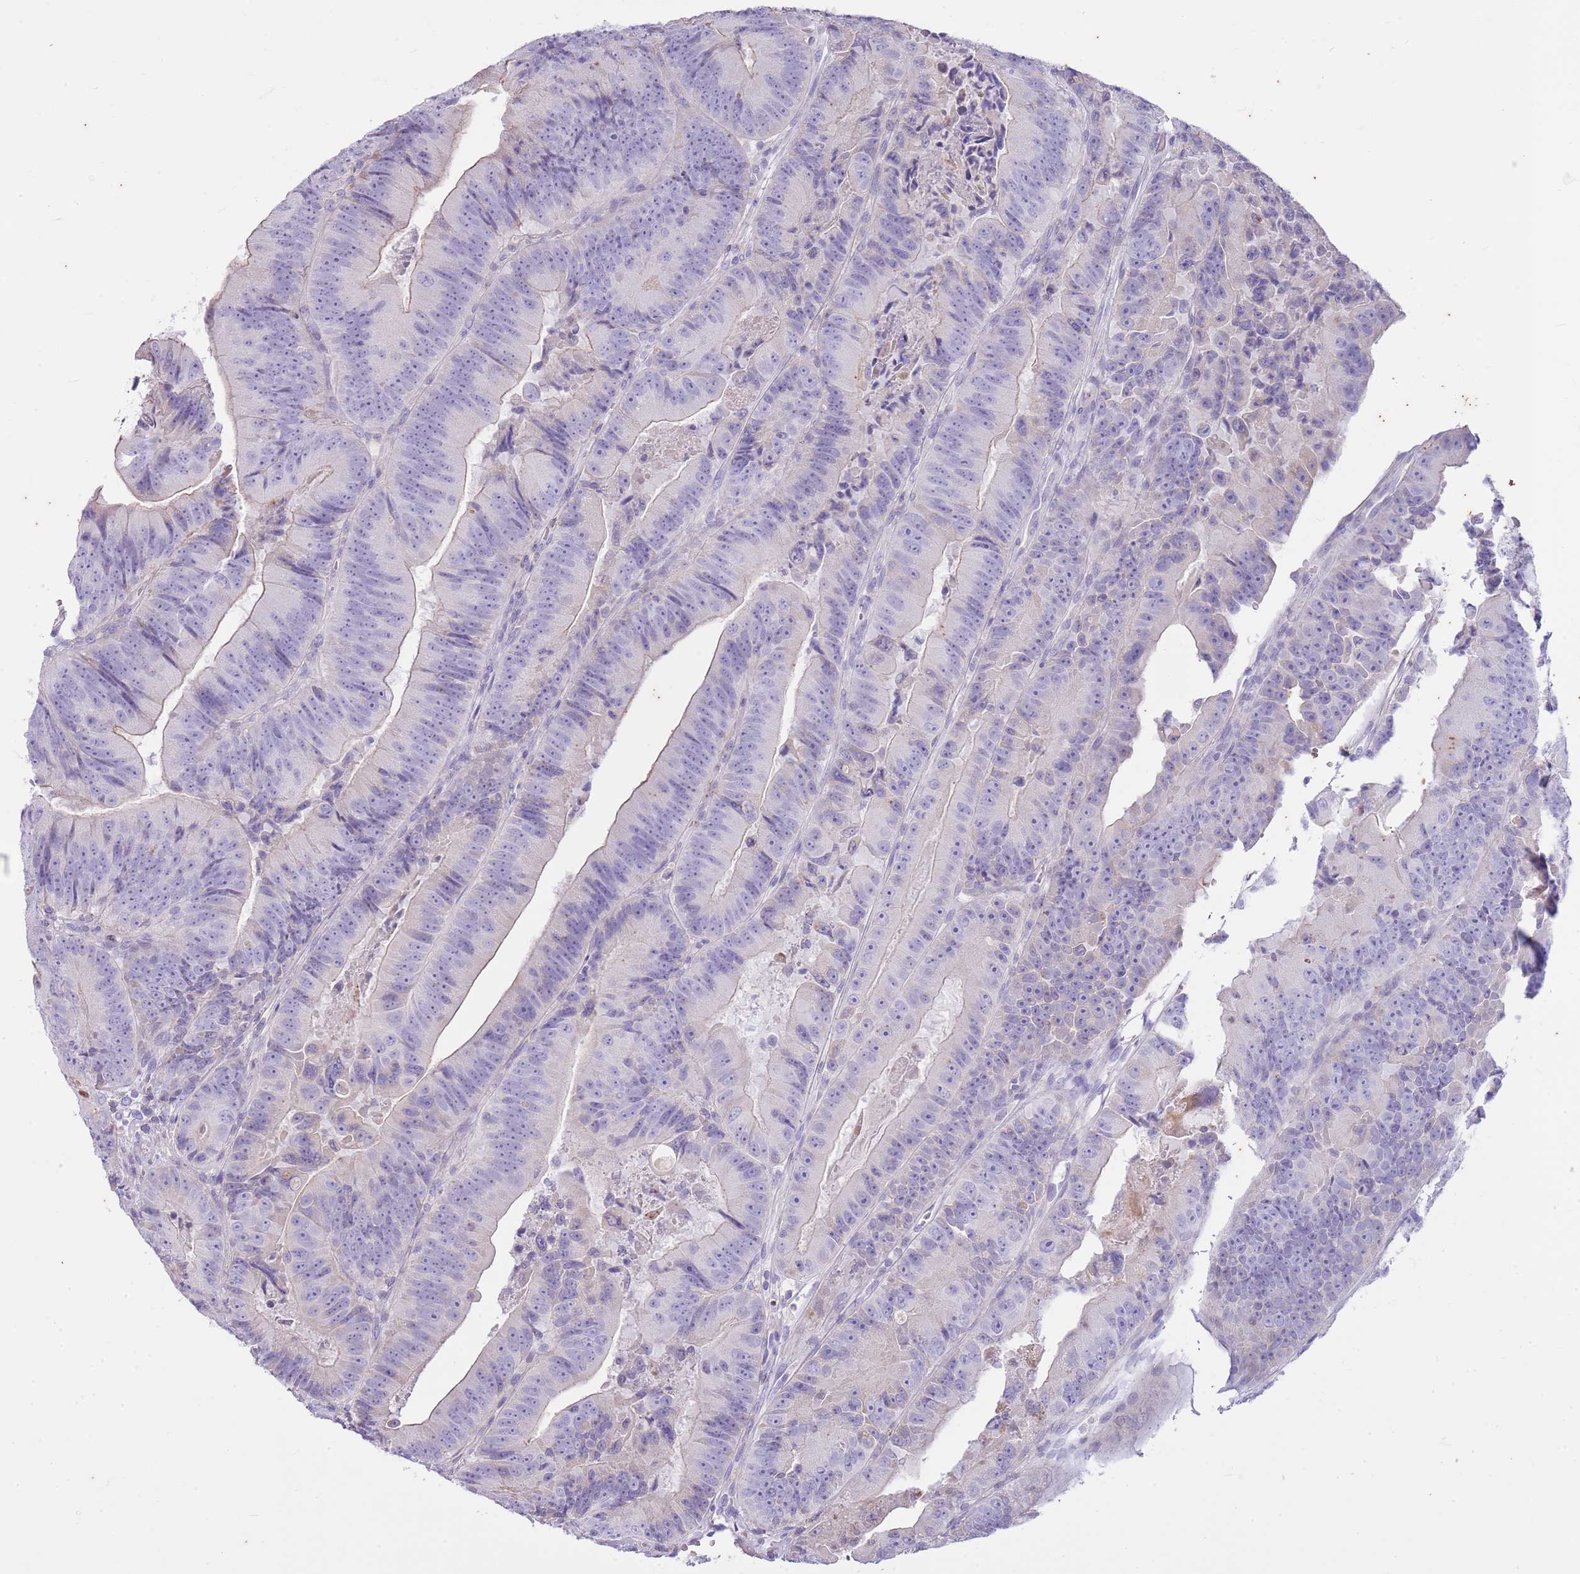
{"staining": {"intensity": "negative", "quantity": "none", "location": "none"}, "tissue": "colorectal cancer", "cell_type": "Tumor cells", "image_type": "cancer", "snomed": [{"axis": "morphology", "description": "Adenocarcinoma, NOS"}, {"axis": "topography", "description": "Colon"}], "caption": "Immunohistochemistry (IHC) of human colorectal adenocarcinoma exhibits no positivity in tumor cells.", "gene": "CNPPD1", "patient": {"sex": "female", "age": 86}}